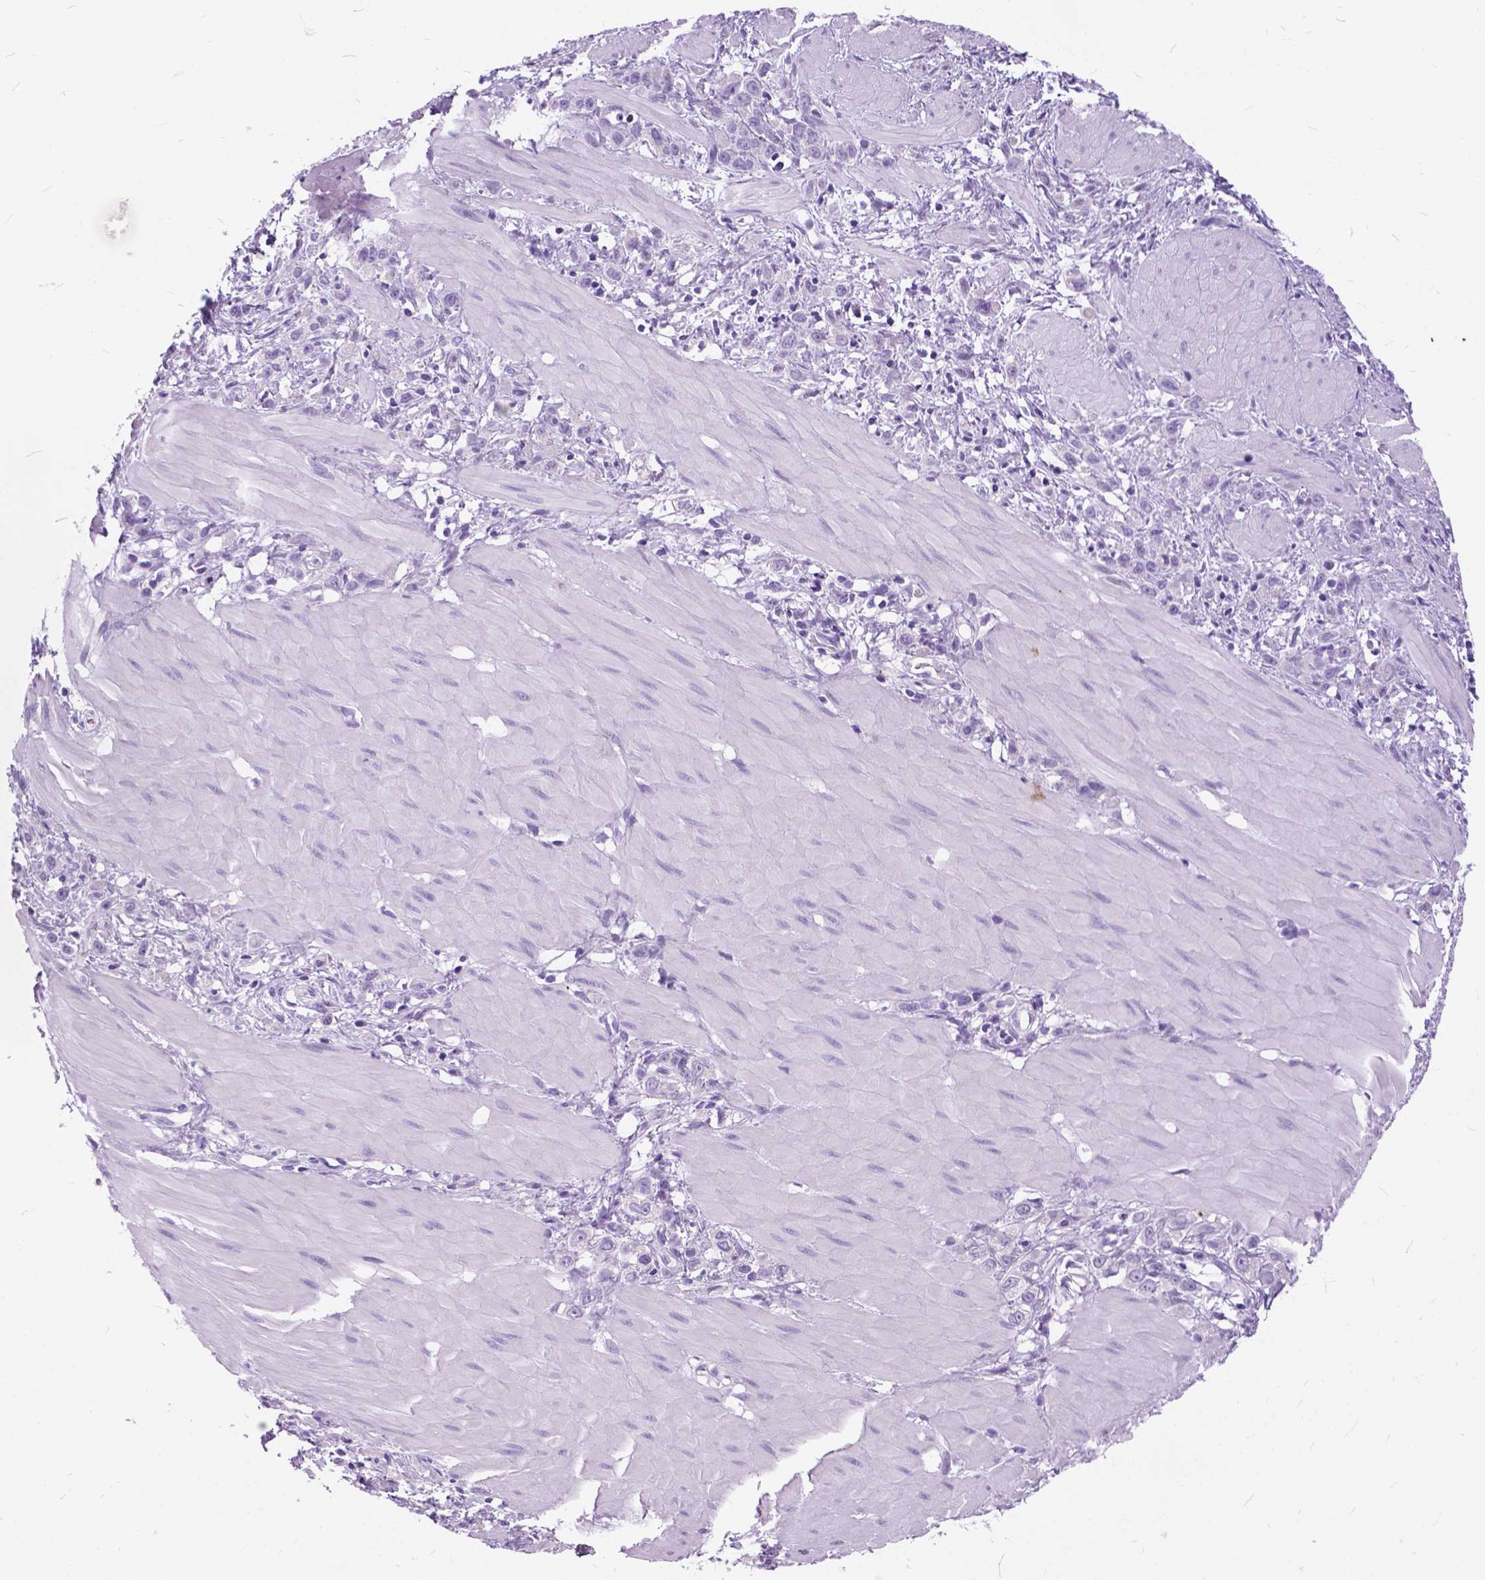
{"staining": {"intensity": "negative", "quantity": "none", "location": "none"}, "tissue": "stomach cancer", "cell_type": "Tumor cells", "image_type": "cancer", "snomed": [{"axis": "morphology", "description": "Adenocarcinoma, NOS"}, {"axis": "topography", "description": "Stomach"}], "caption": "The photomicrograph exhibits no significant expression in tumor cells of stomach adenocarcinoma.", "gene": "BSND", "patient": {"sex": "male", "age": 47}}